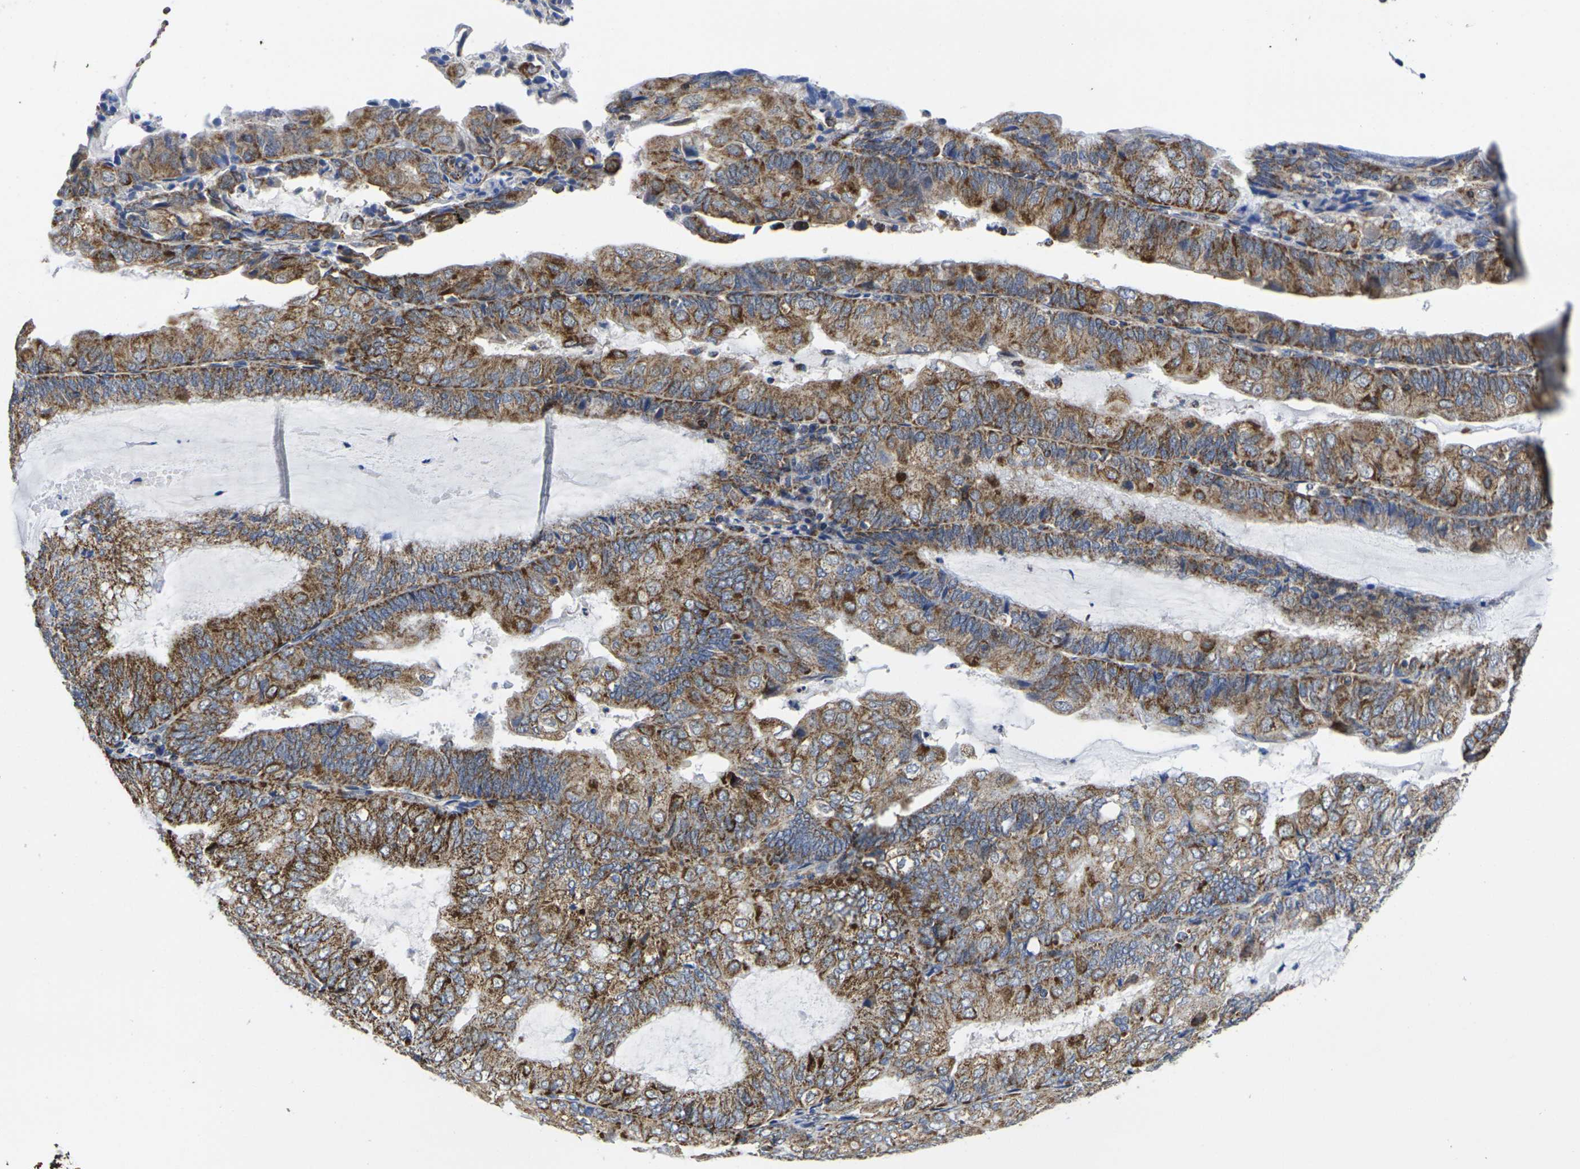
{"staining": {"intensity": "strong", "quantity": ">75%", "location": "cytoplasmic/membranous"}, "tissue": "endometrial cancer", "cell_type": "Tumor cells", "image_type": "cancer", "snomed": [{"axis": "morphology", "description": "Adenocarcinoma, NOS"}, {"axis": "topography", "description": "Endometrium"}], "caption": "Human adenocarcinoma (endometrial) stained with a brown dye displays strong cytoplasmic/membranous positive positivity in approximately >75% of tumor cells.", "gene": "P2RY11", "patient": {"sex": "female", "age": 81}}